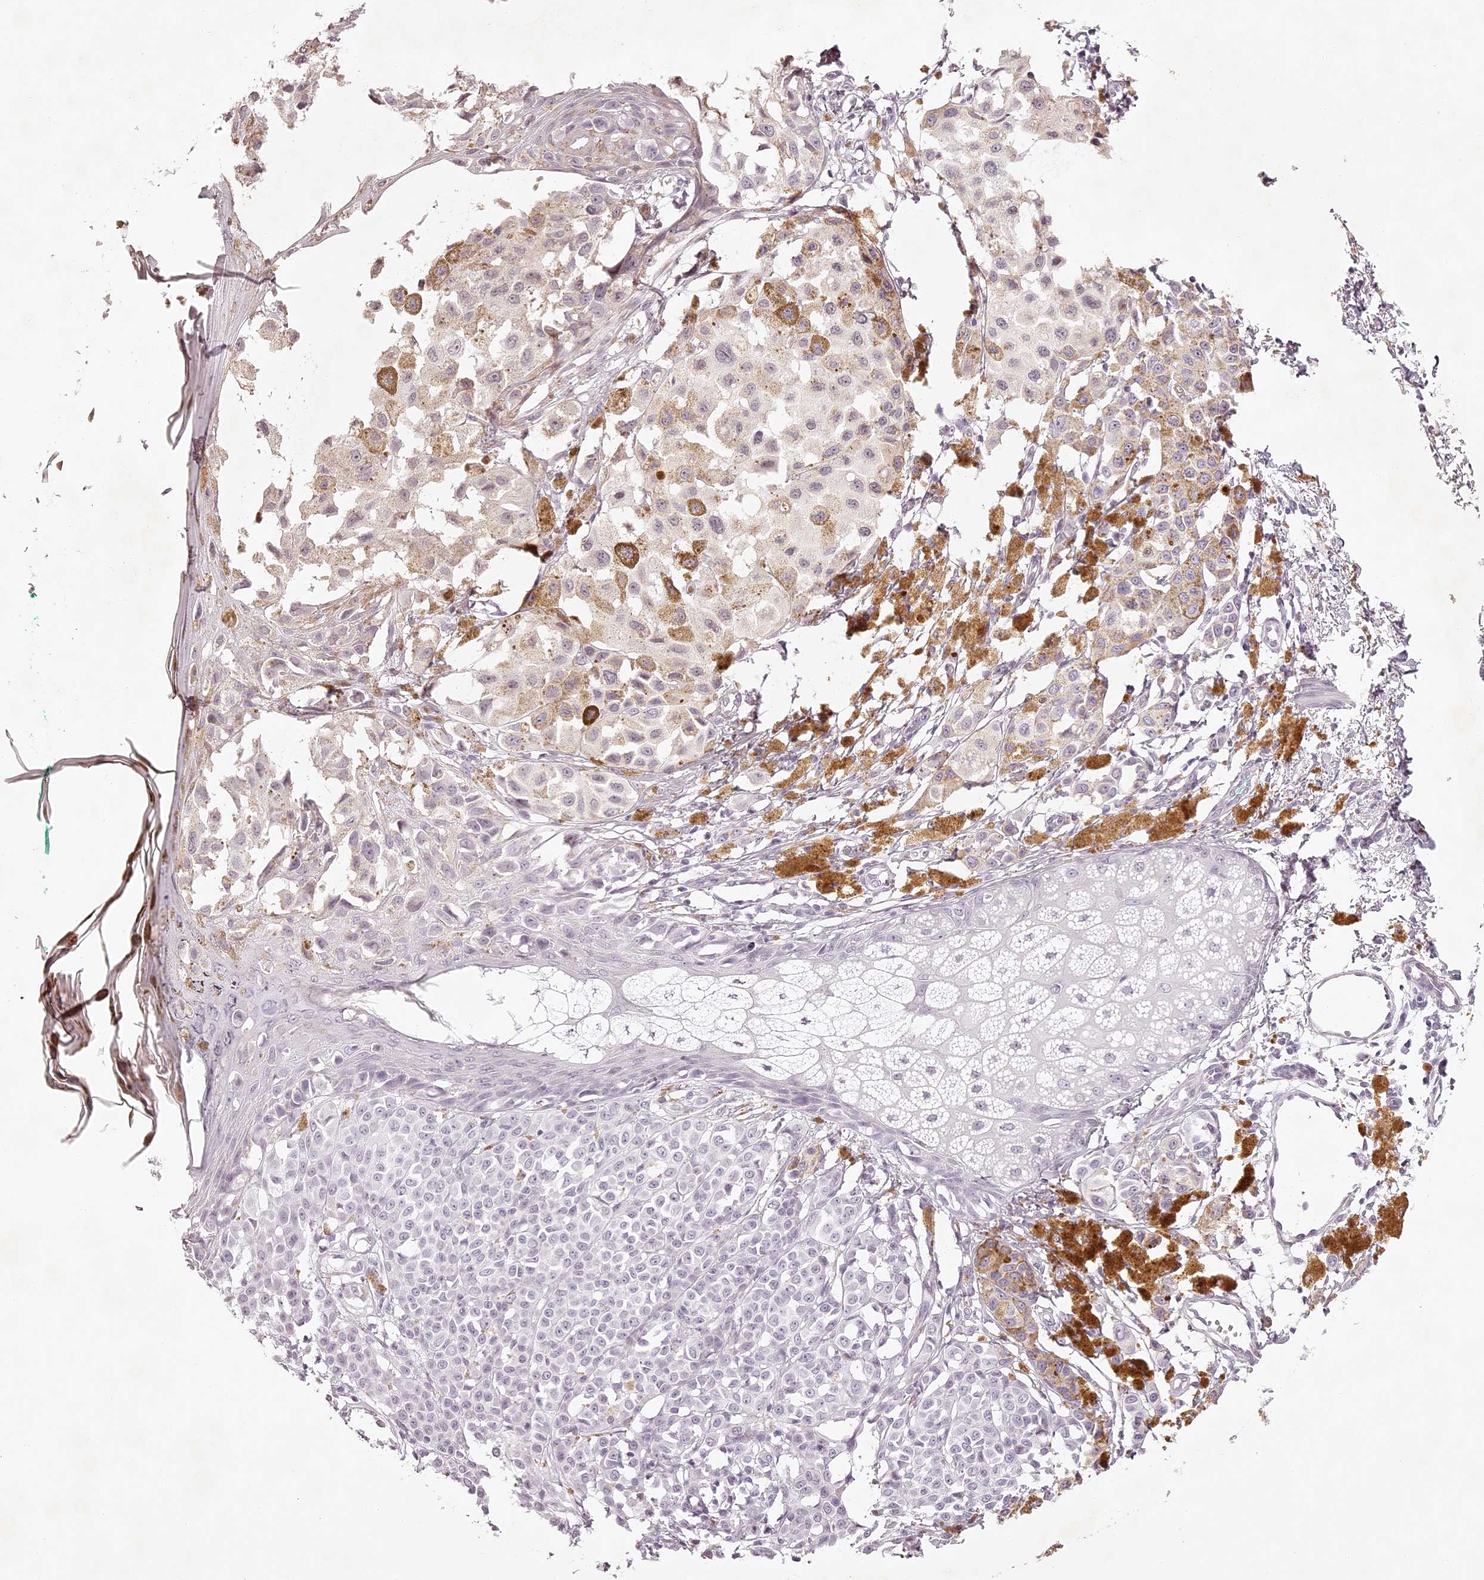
{"staining": {"intensity": "negative", "quantity": "none", "location": "none"}, "tissue": "melanoma", "cell_type": "Tumor cells", "image_type": "cancer", "snomed": [{"axis": "morphology", "description": "Malignant melanoma, NOS"}, {"axis": "topography", "description": "Skin of leg"}], "caption": "Protein analysis of melanoma reveals no significant expression in tumor cells.", "gene": "ELAPOR1", "patient": {"sex": "female", "age": 72}}